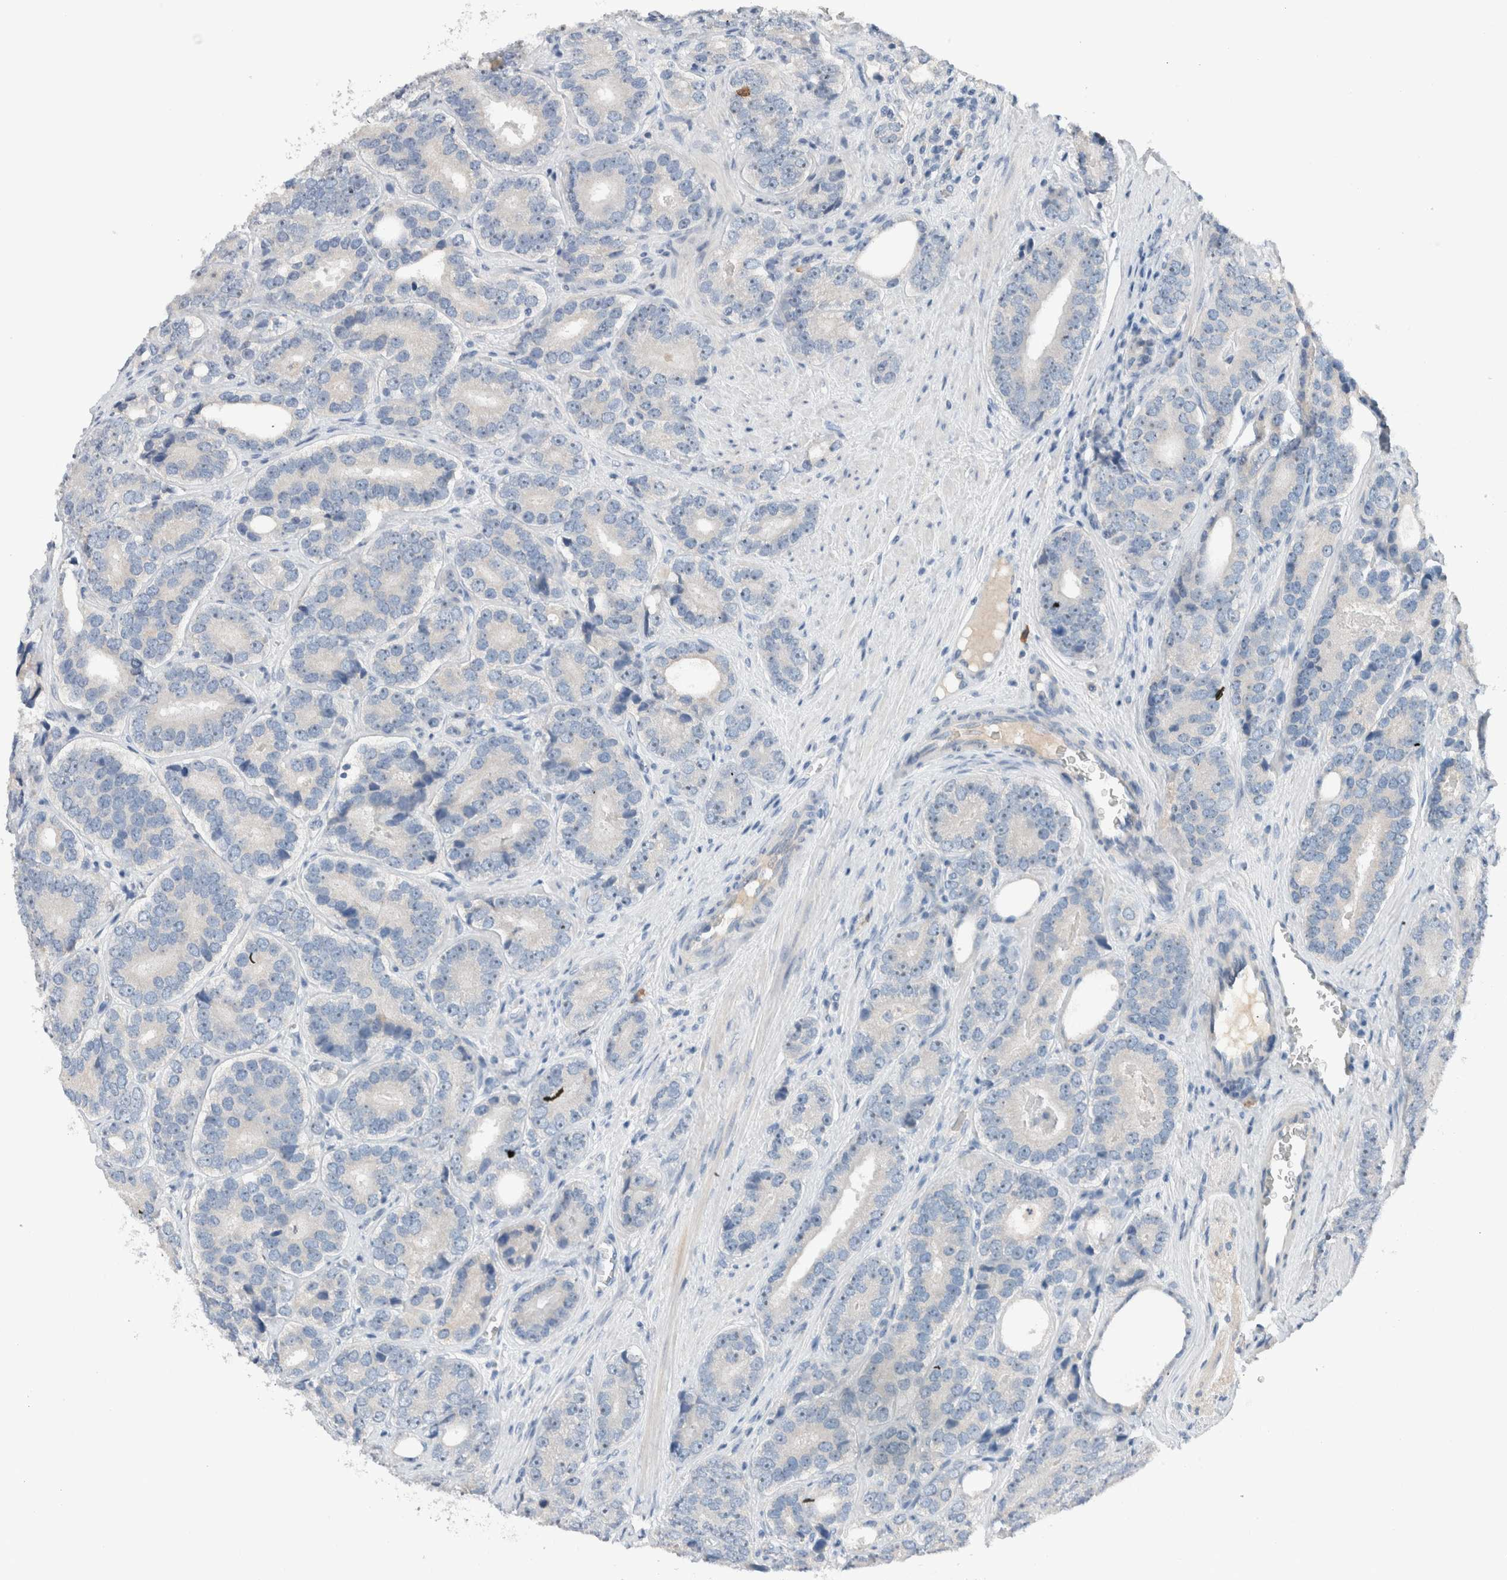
{"staining": {"intensity": "negative", "quantity": "none", "location": "none"}, "tissue": "prostate cancer", "cell_type": "Tumor cells", "image_type": "cancer", "snomed": [{"axis": "morphology", "description": "Adenocarcinoma, High grade"}, {"axis": "topography", "description": "Prostate"}], "caption": "IHC micrograph of human prostate cancer (high-grade adenocarcinoma) stained for a protein (brown), which shows no positivity in tumor cells. Nuclei are stained in blue.", "gene": "DUOX1", "patient": {"sex": "male", "age": 56}}